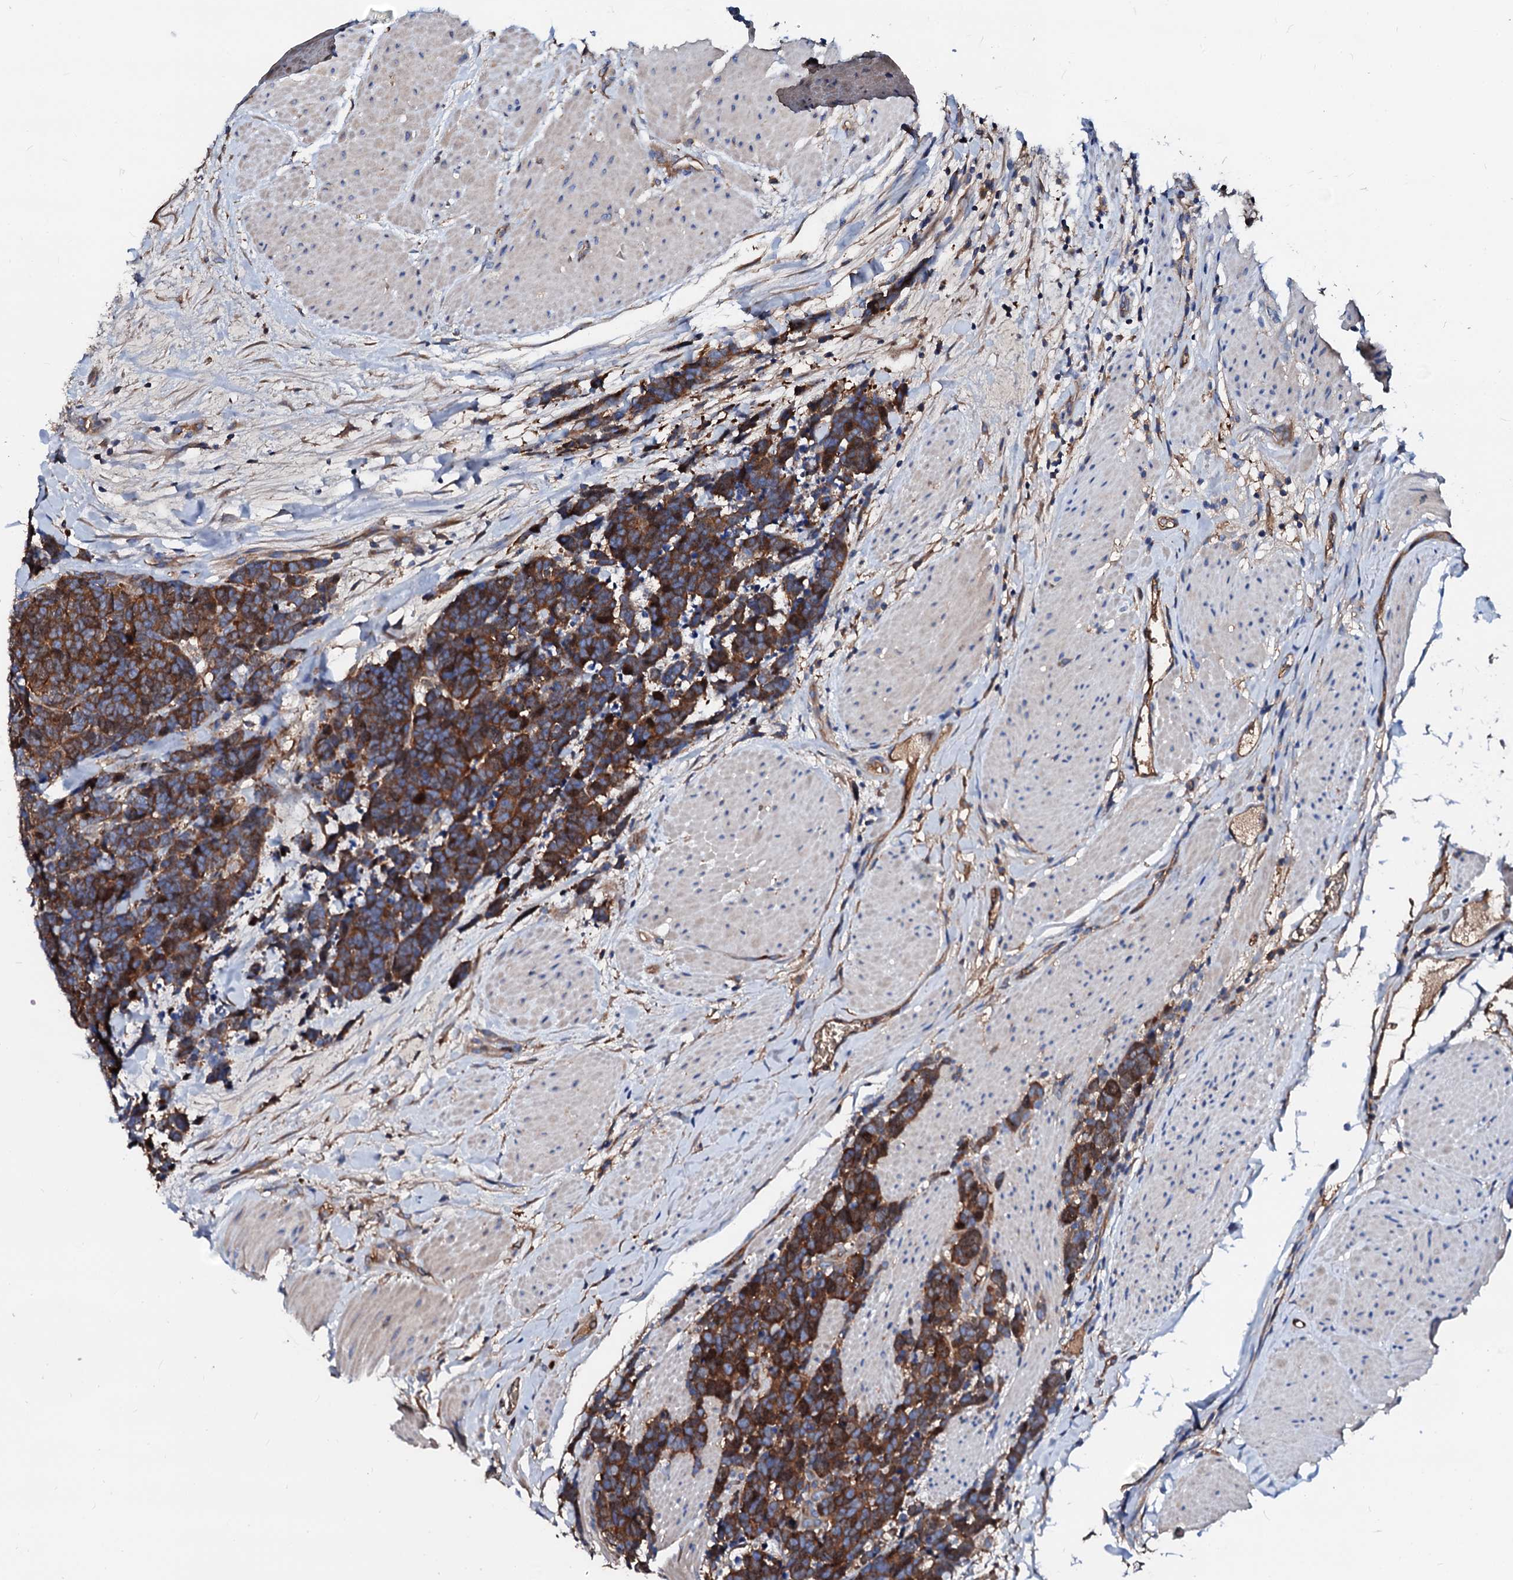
{"staining": {"intensity": "strong", "quantity": ">75%", "location": "cytoplasmic/membranous"}, "tissue": "carcinoid", "cell_type": "Tumor cells", "image_type": "cancer", "snomed": [{"axis": "morphology", "description": "Carcinoma, NOS"}, {"axis": "morphology", "description": "Carcinoid, malignant, NOS"}, {"axis": "topography", "description": "Urinary bladder"}], "caption": "Brown immunohistochemical staining in human carcinoid exhibits strong cytoplasmic/membranous staining in about >75% of tumor cells. (DAB IHC, brown staining for protein, blue staining for nuclei).", "gene": "CSKMT", "patient": {"sex": "male", "age": 57}}